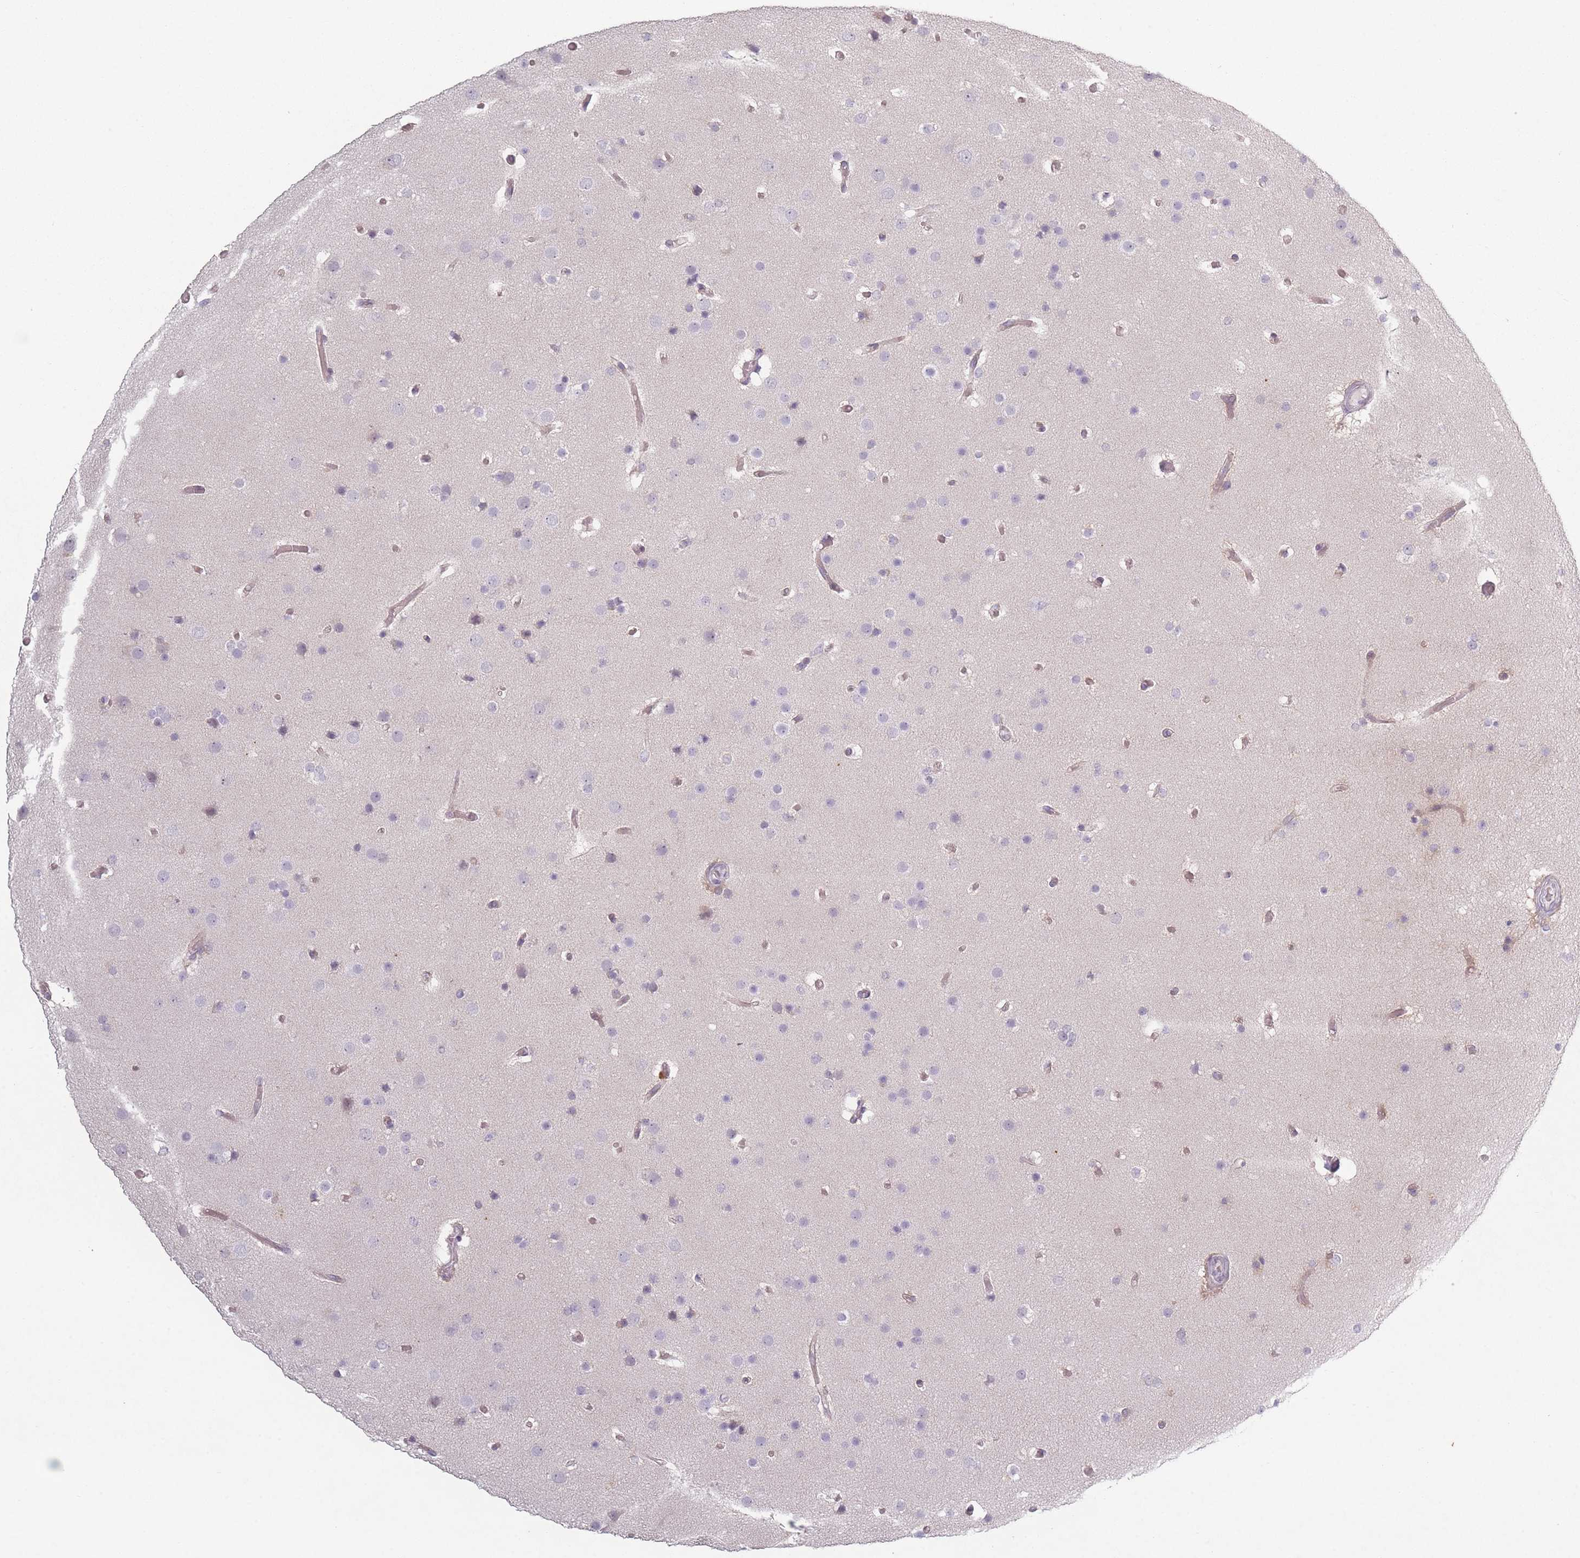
{"staining": {"intensity": "negative", "quantity": "none", "location": "none"}, "tissue": "glioma", "cell_type": "Tumor cells", "image_type": "cancer", "snomed": [{"axis": "morphology", "description": "Glioma, malignant, High grade"}, {"axis": "topography", "description": "Cerebral cortex"}], "caption": "Protein analysis of glioma reveals no significant expression in tumor cells.", "gene": "RASL10B", "patient": {"sex": "female", "age": 36}}